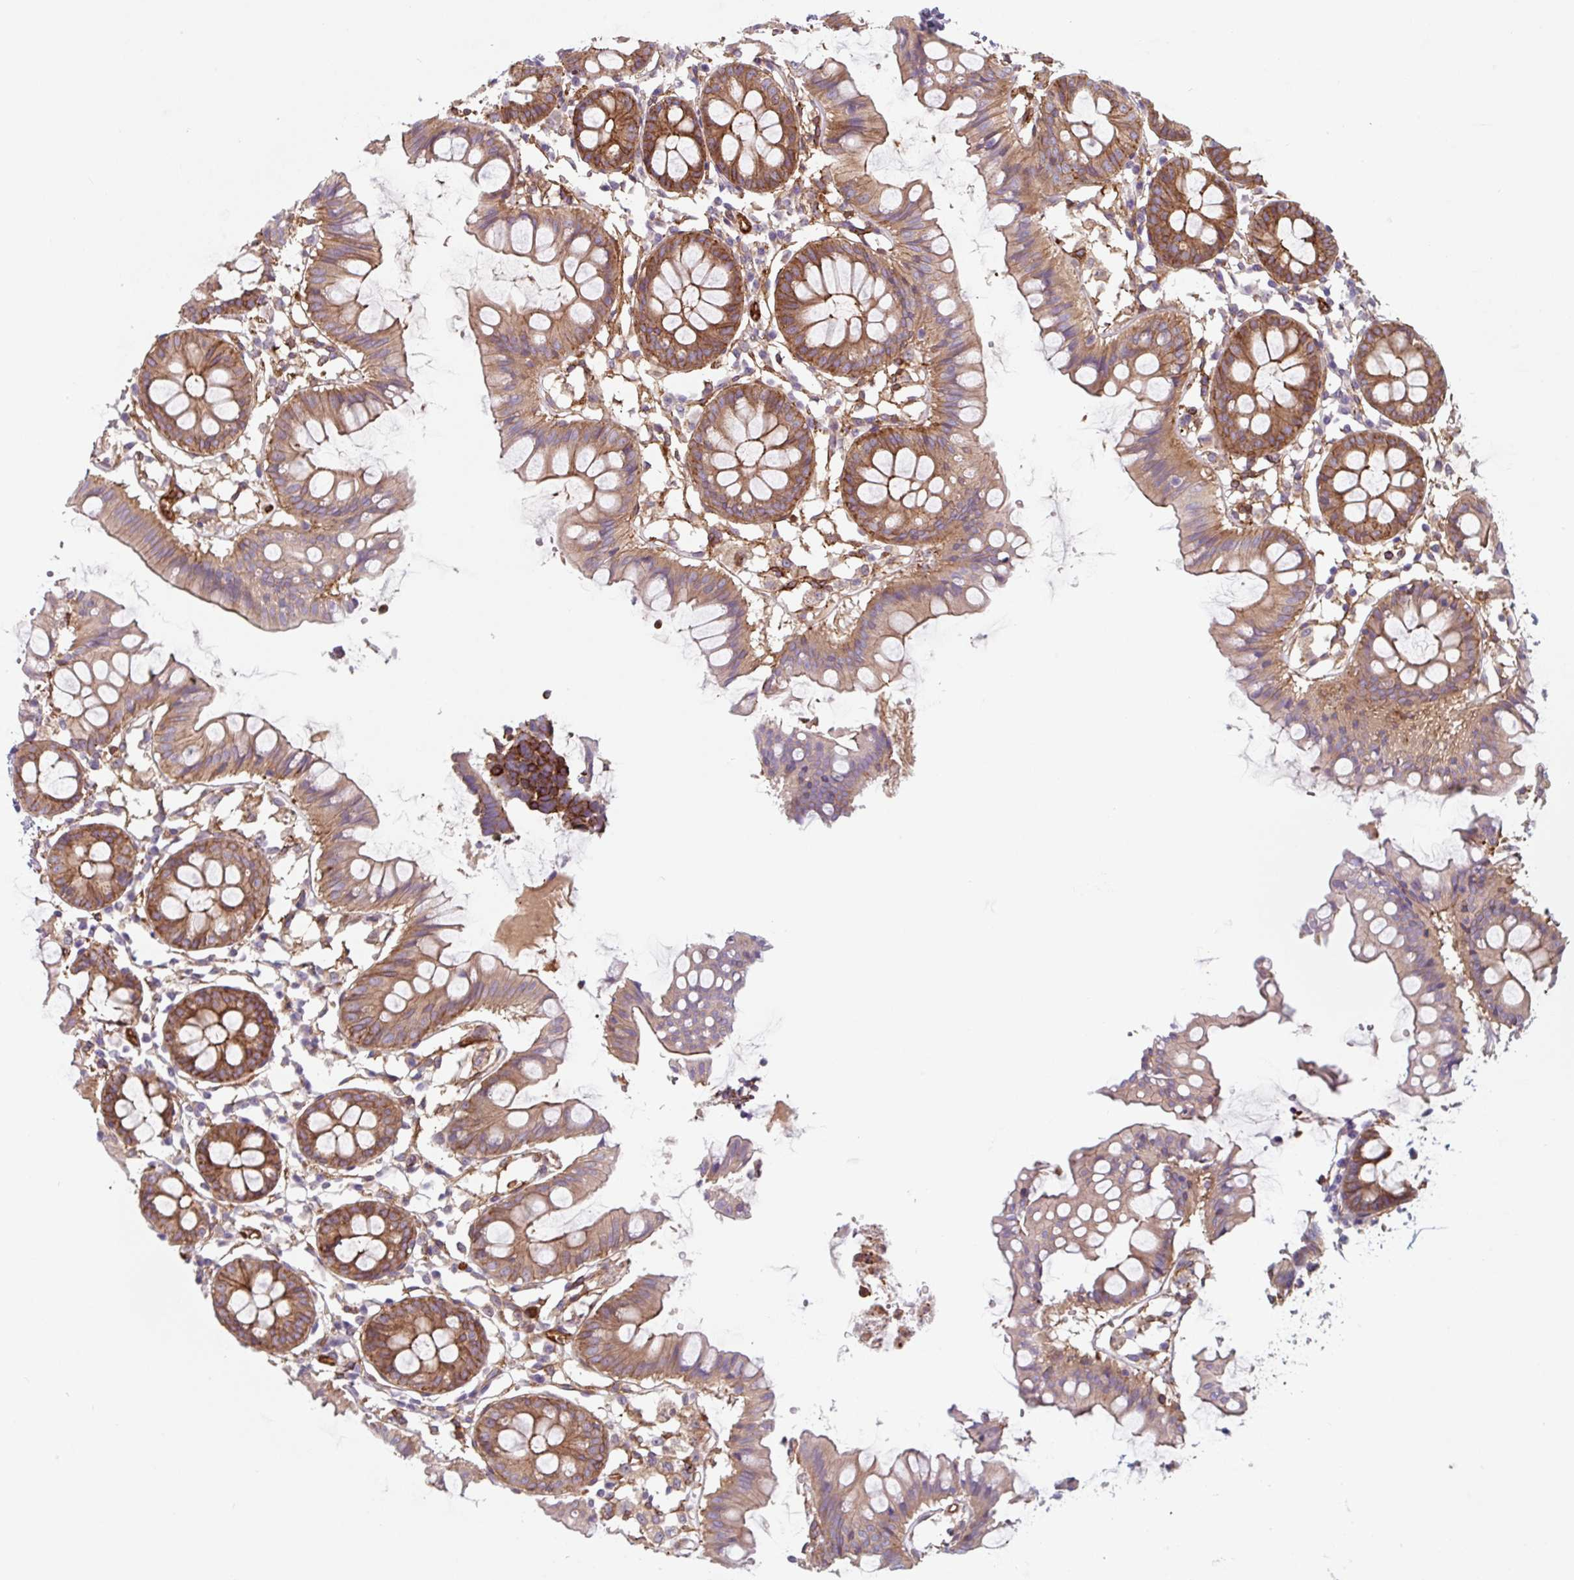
{"staining": {"intensity": "weak", "quantity": ">75%", "location": "cytoplasmic/membranous"}, "tissue": "colon", "cell_type": "Endothelial cells", "image_type": "normal", "snomed": [{"axis": "morphology", "description": "Normal tissue, NOS"}, {"axis": "topography", "description": "Colon"}], "caption": "The immunohistochemical stain labels weak cytoplasmic/membranous expression in endothelial cells of benign colon. Nuclei are stained in blue.", "gene": "DHFR2", "patient": {"sex": "female", "age": 84}}